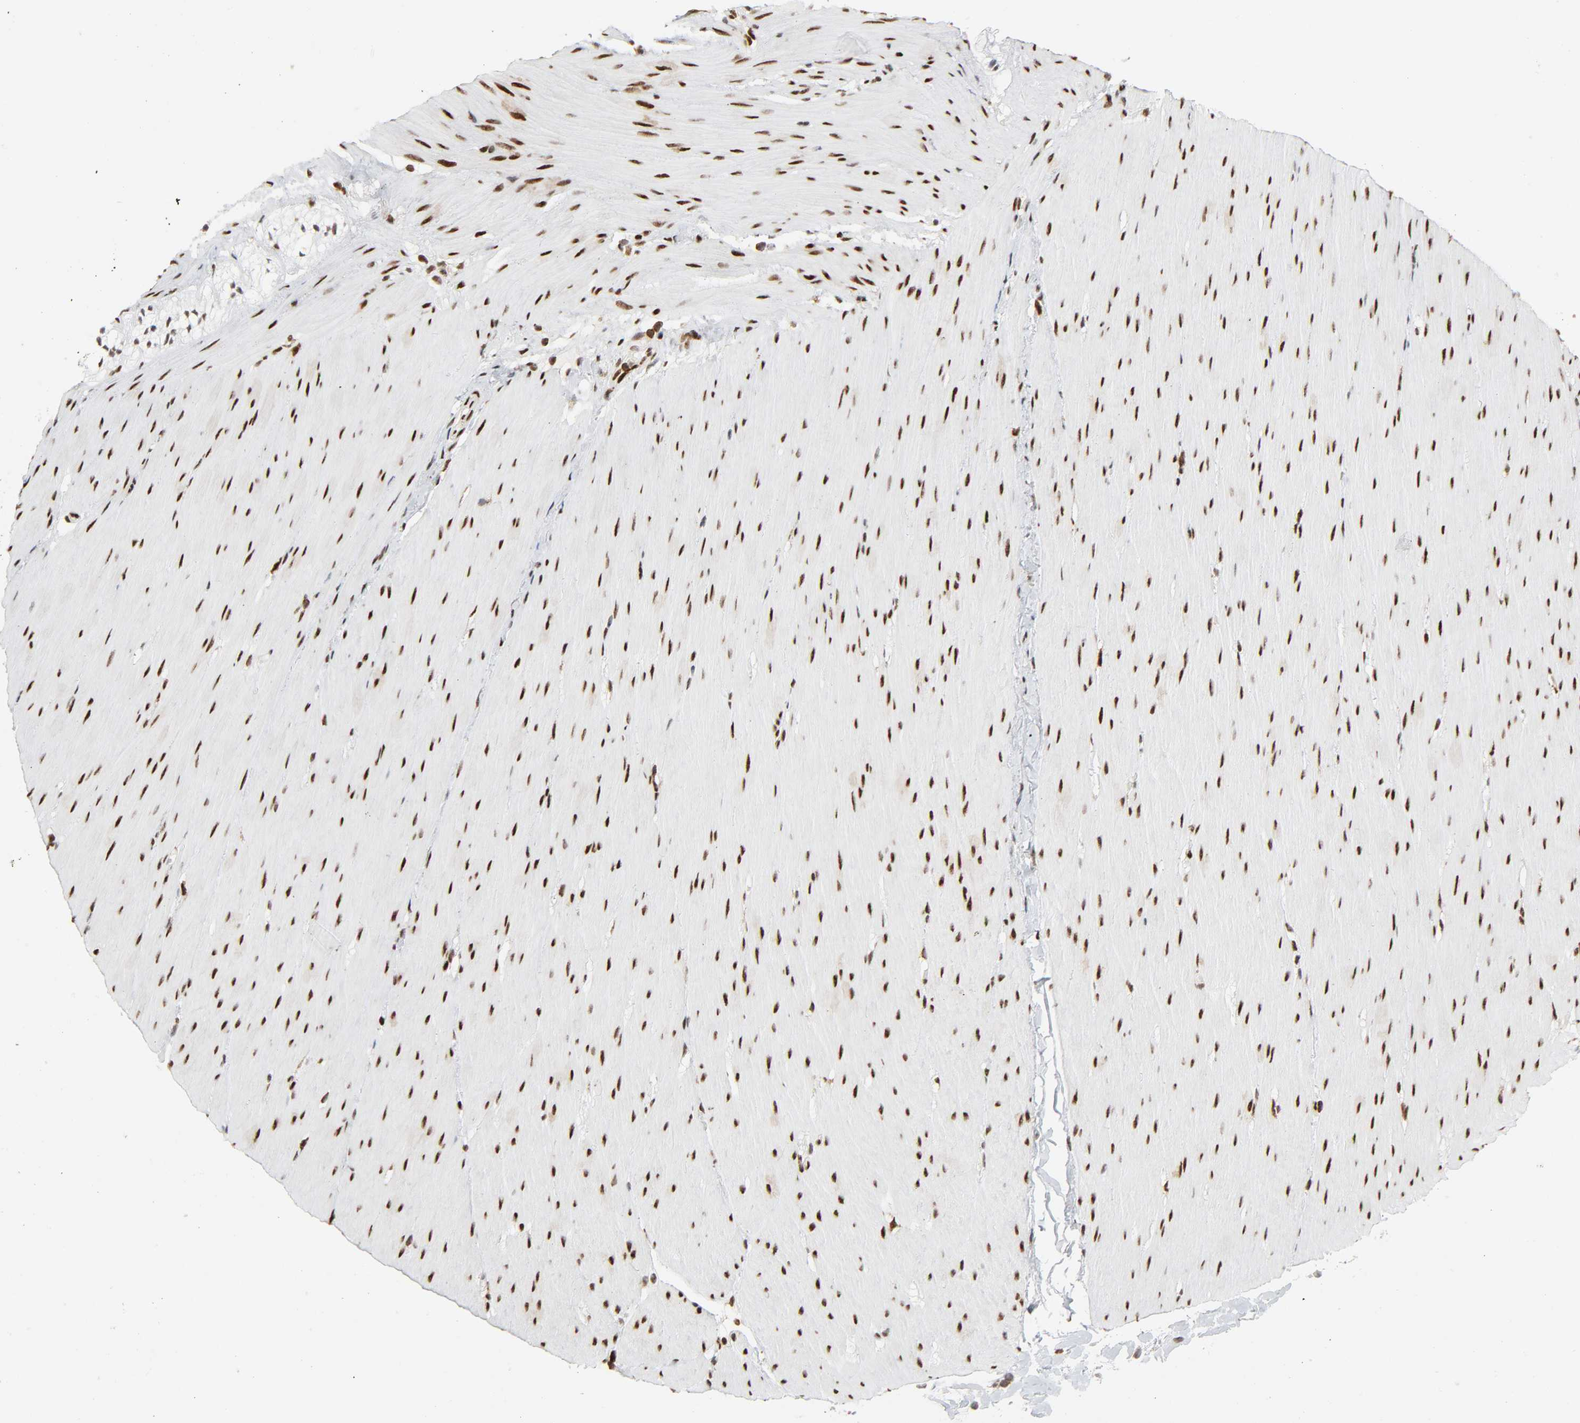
{"staining": {"intensity": "moderate", "quantity": ">75%", "location": "nuclear"}, "tissue": "smooth muscle", "cell_type": "Smooth muscle cells", "image_type": "normal", "snomed": [{"axis": "morphology", "description": "Normal tissue, NOS"}, {"axis": "topography", "description": "Smooth muscle"}, {"axis": "topography", "description": "Colon"}], "caption": "Moderate nuclear expression is present in about >75% of smooth muscle cells in normal smooth muscle.", "gene": "WAS", "patient": {"sex": "male", "age": 67}}